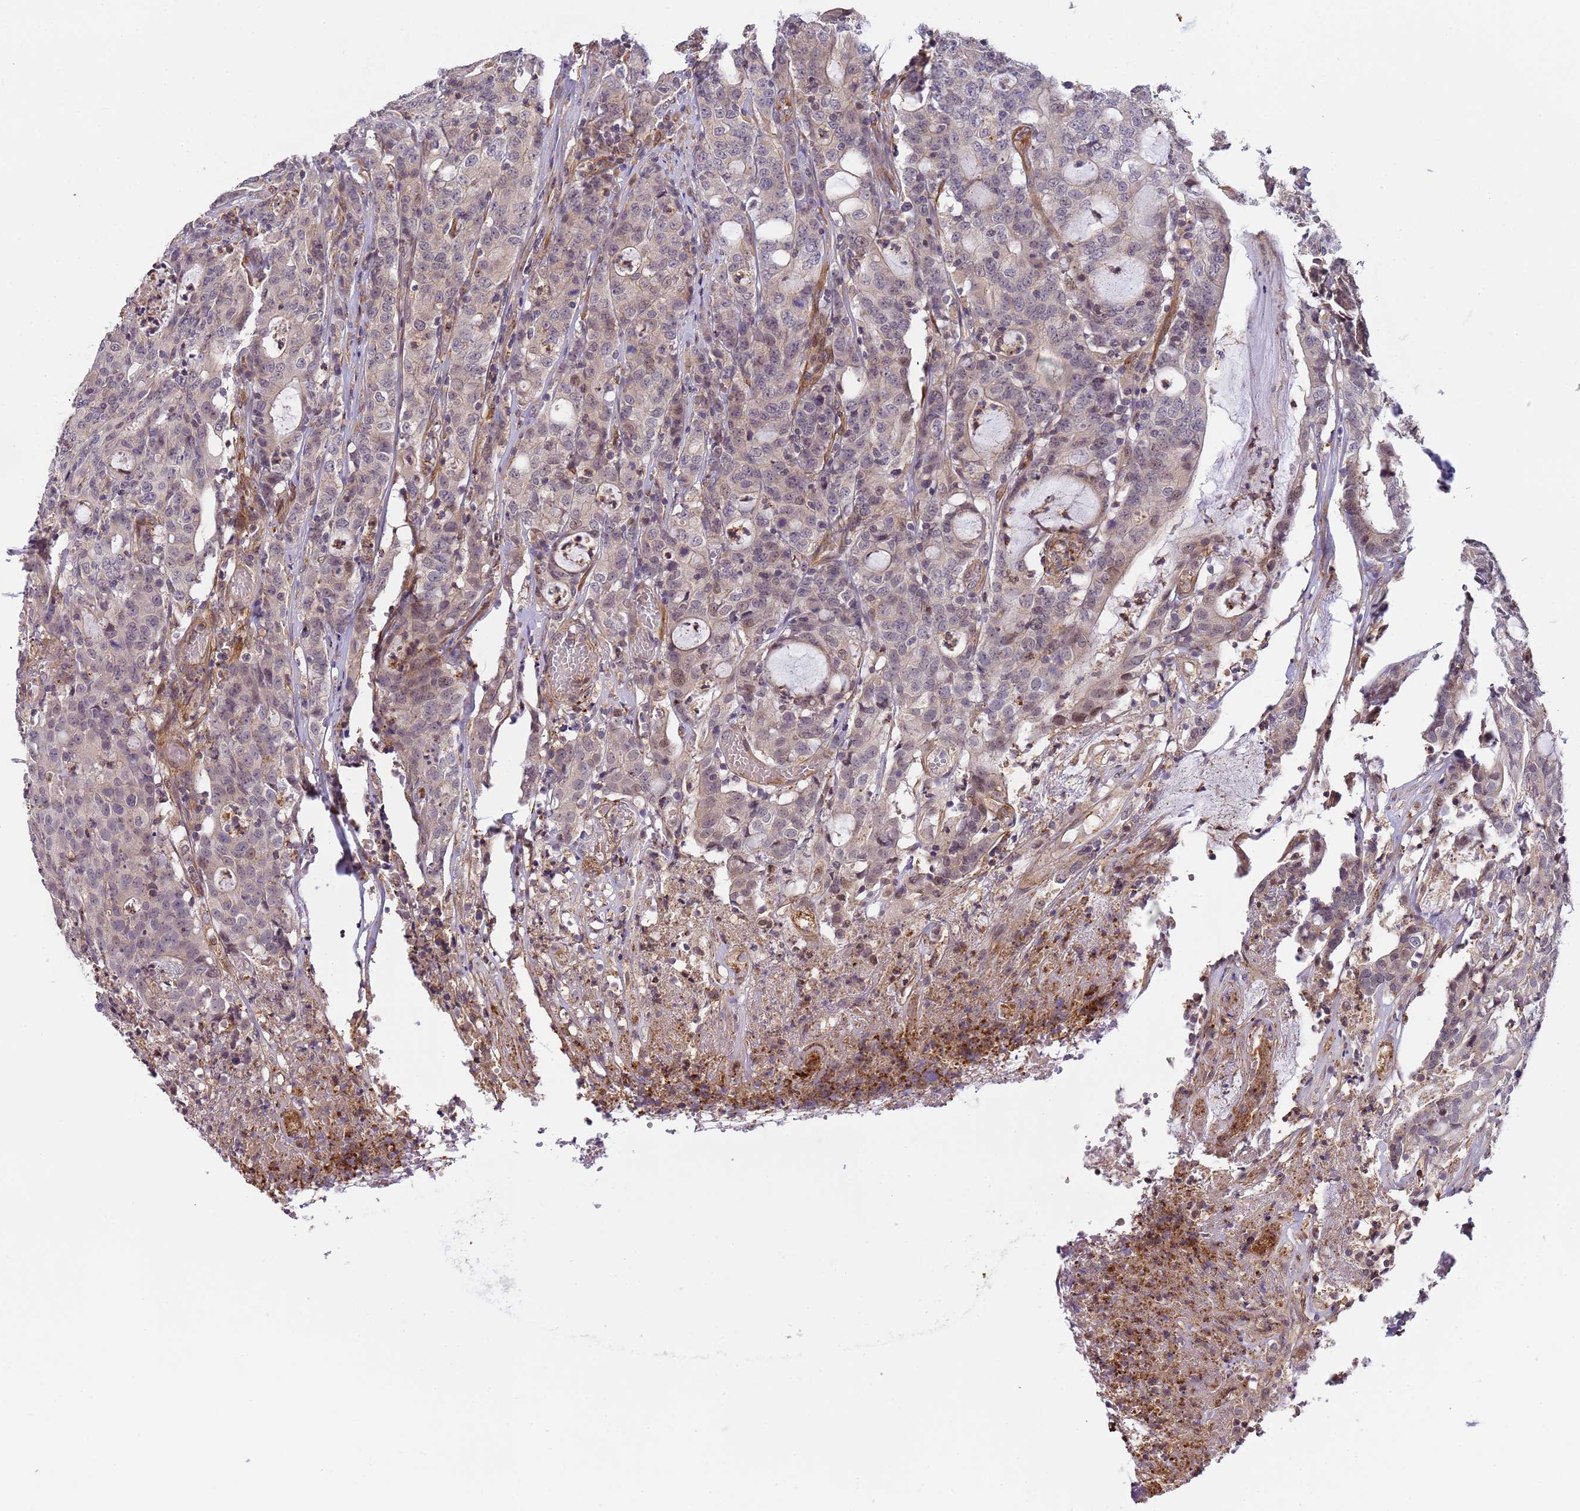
{"staining": {"intensity": "weak", "quantity": "<25%", "location": "nuclear"}, "tissue": "colorectal cancer", "cell_type": "Tumor cells", "image_type": "cancer", "snomed": [{"axis": "morphology", "description": "Adenocarcinoma, NOS"}, {"axis": "topography", "description": "Colon"}], "caption": "Immunohistochemistry of adenocarcinoma (colorectal) shows no staining in tumor cells.", "gene": "EMC2", "patient": {"sex": "male", "age": 83}}